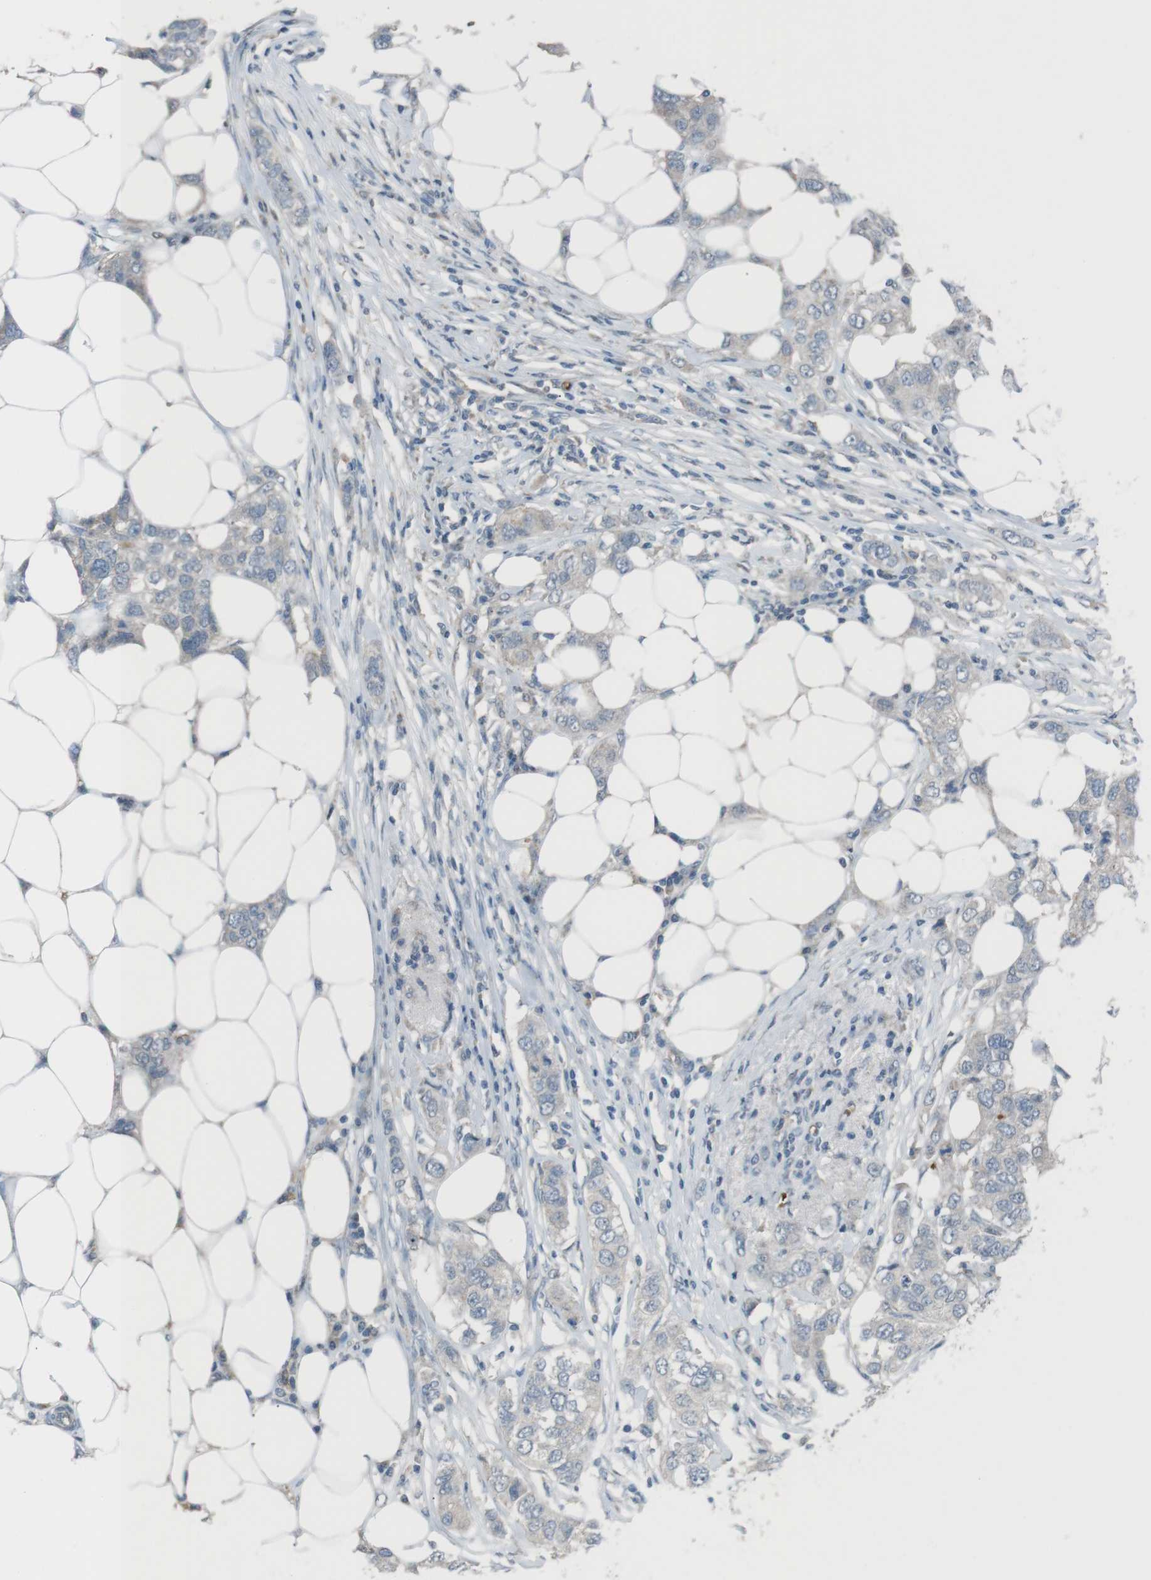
{"staining": {"intensity": "negative", "quantity": "none", "location": "none"}, "tissue": "breast cancer", "cell_type": "Tumor cells", "image_type": "cancer", "snomed": [{"axis": "morphology", "description": "Duct carcinoma"}, {"axis": "topography", "description": "Breast"}], "caption": "Human breast cancer stained for a protein using immunohistochemistry shows no staining in tumor cells.", "gene": "SPTA1", "patient": {"sex": "female", "age": 50}}